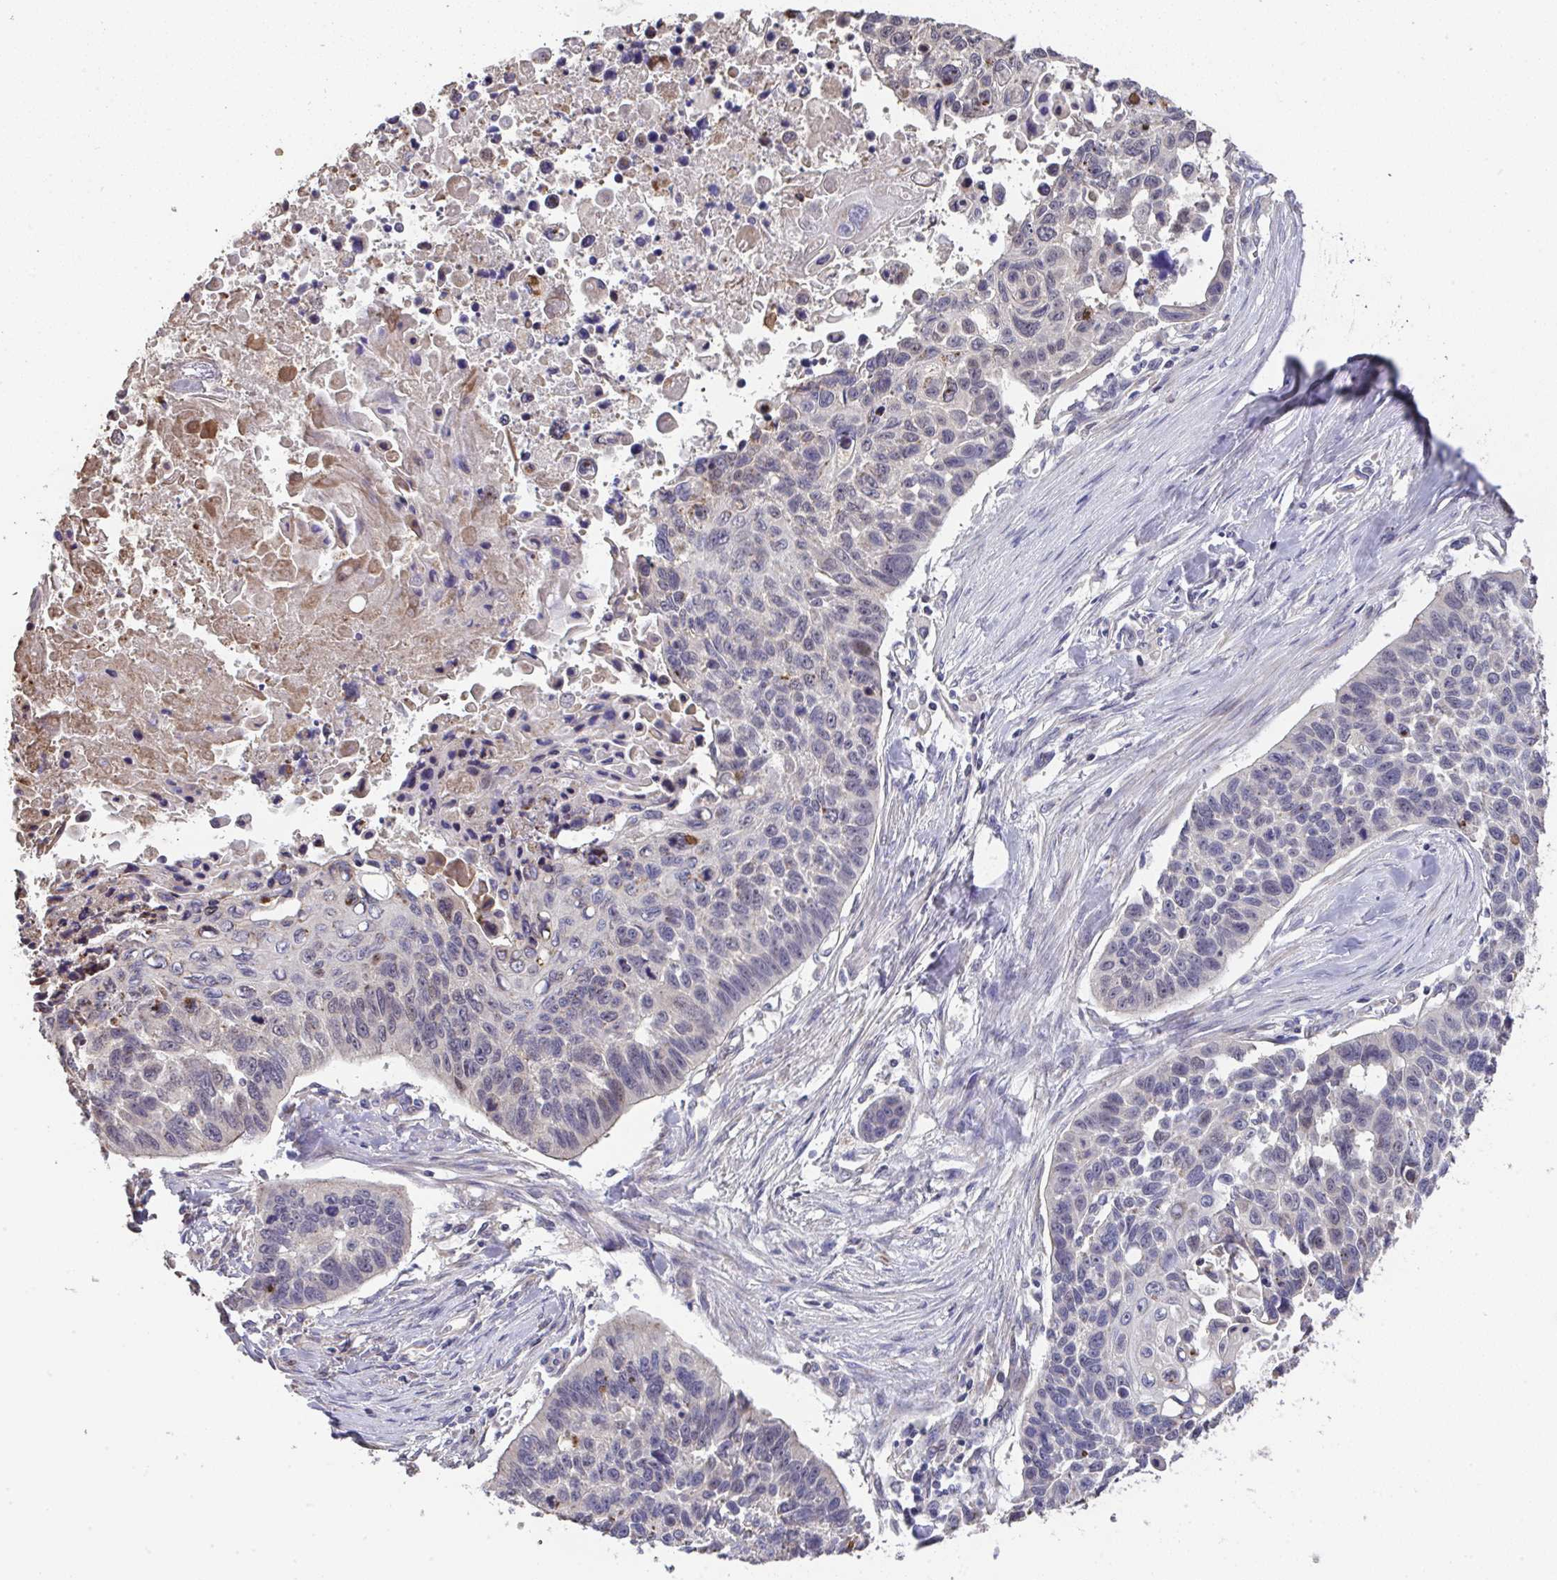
{"staining": {"intensity": "negative", "quantity": "none", "location": "none"}, "tissue": "lung cancer", "cell_type": "Tumor cells", "image_type": "cancer", "snomed": [{"axis": "morphology", "description": "Squamous cell carcinoma, NOS"}, {"axis": "topography", "description": "Lung"}], "caption": "Lung cancer (squamous cell carcinoma) was stained to show a protein in brown. There is no significant staining in tumor cells.", "gene": "RUNDC3B", "patient": {"sex": "male", "age": 62}}